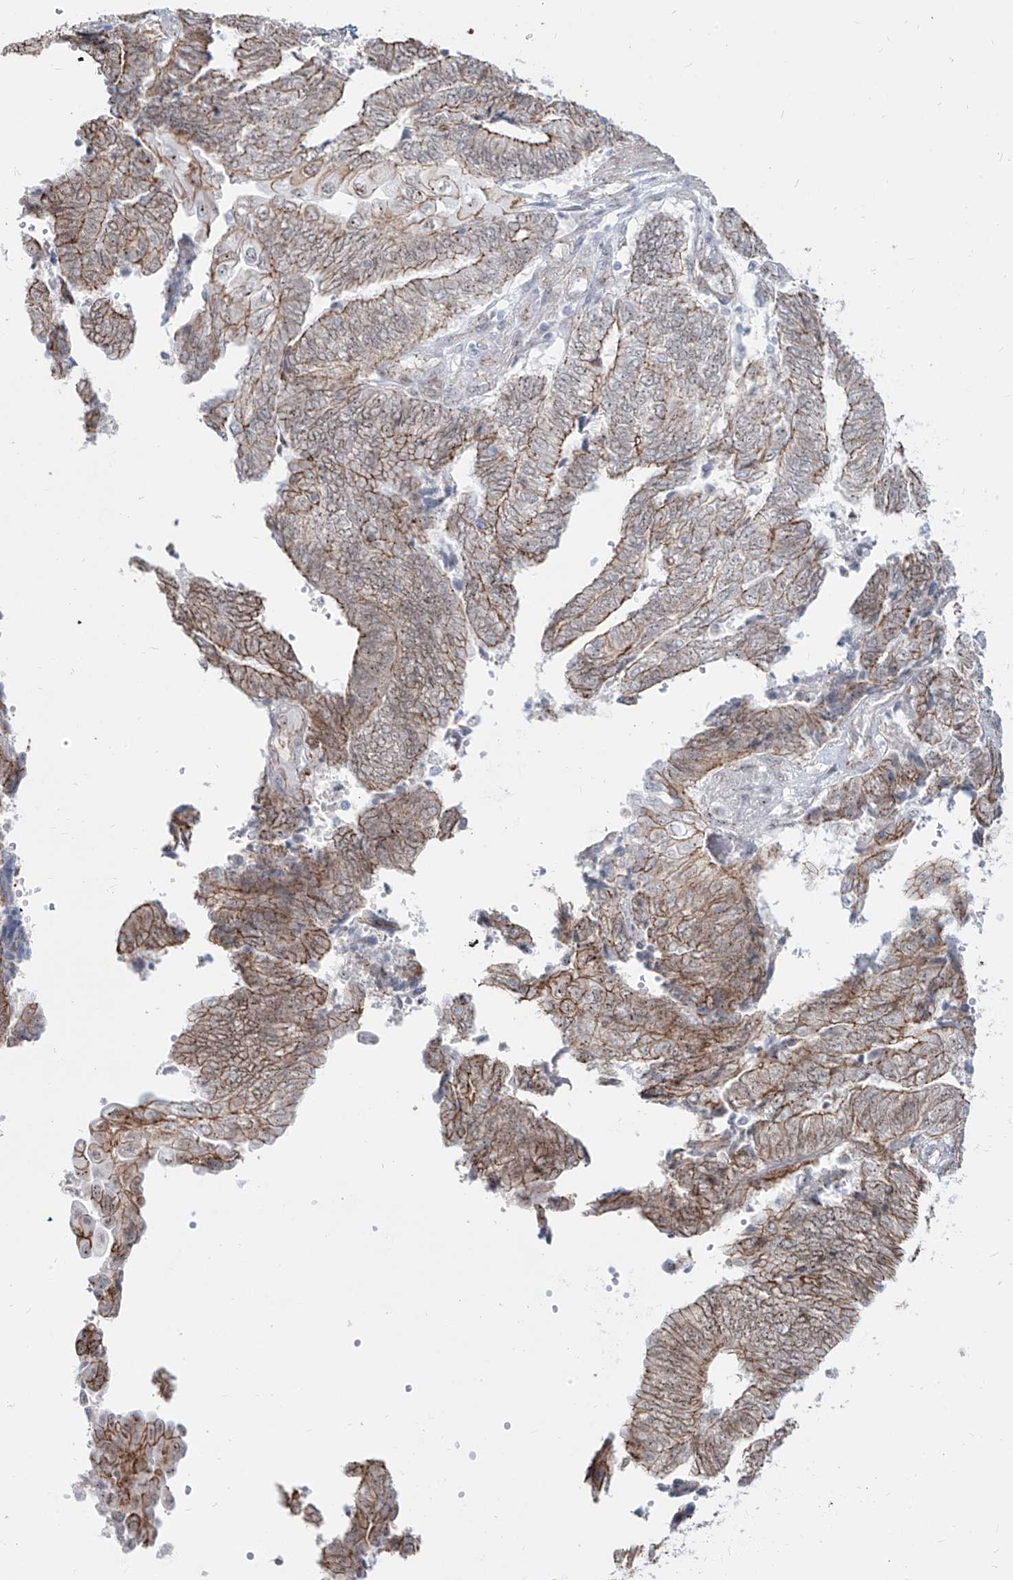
{"staining": {"intensity": "moderate", "quantity": "25%-75%", "location": "cytoplasmic/membranous"}, "tissue": "endometrial cancer", "cell_type": "Tumor cells", "image_type": "cancer", "snomed": [{"axis": "morphology", "description": "Adenocarcinoma, NOS"}, {"axis": "topography", "description": "Uterus"}, {"axis": "topography", "description": "Endometrium"}], "caption": "This image demonstrates endometrial cancer (adenocarcinoma) stained with immunohistochemistry (IHC) to label a protein in brown. The cytoplasmic/membranous of tumor cells show moderate positivity for the protein. Nuclei are counter-stained blue.", "gene": "ZNF710", "patient": {"sex": "female", "age": 70}}